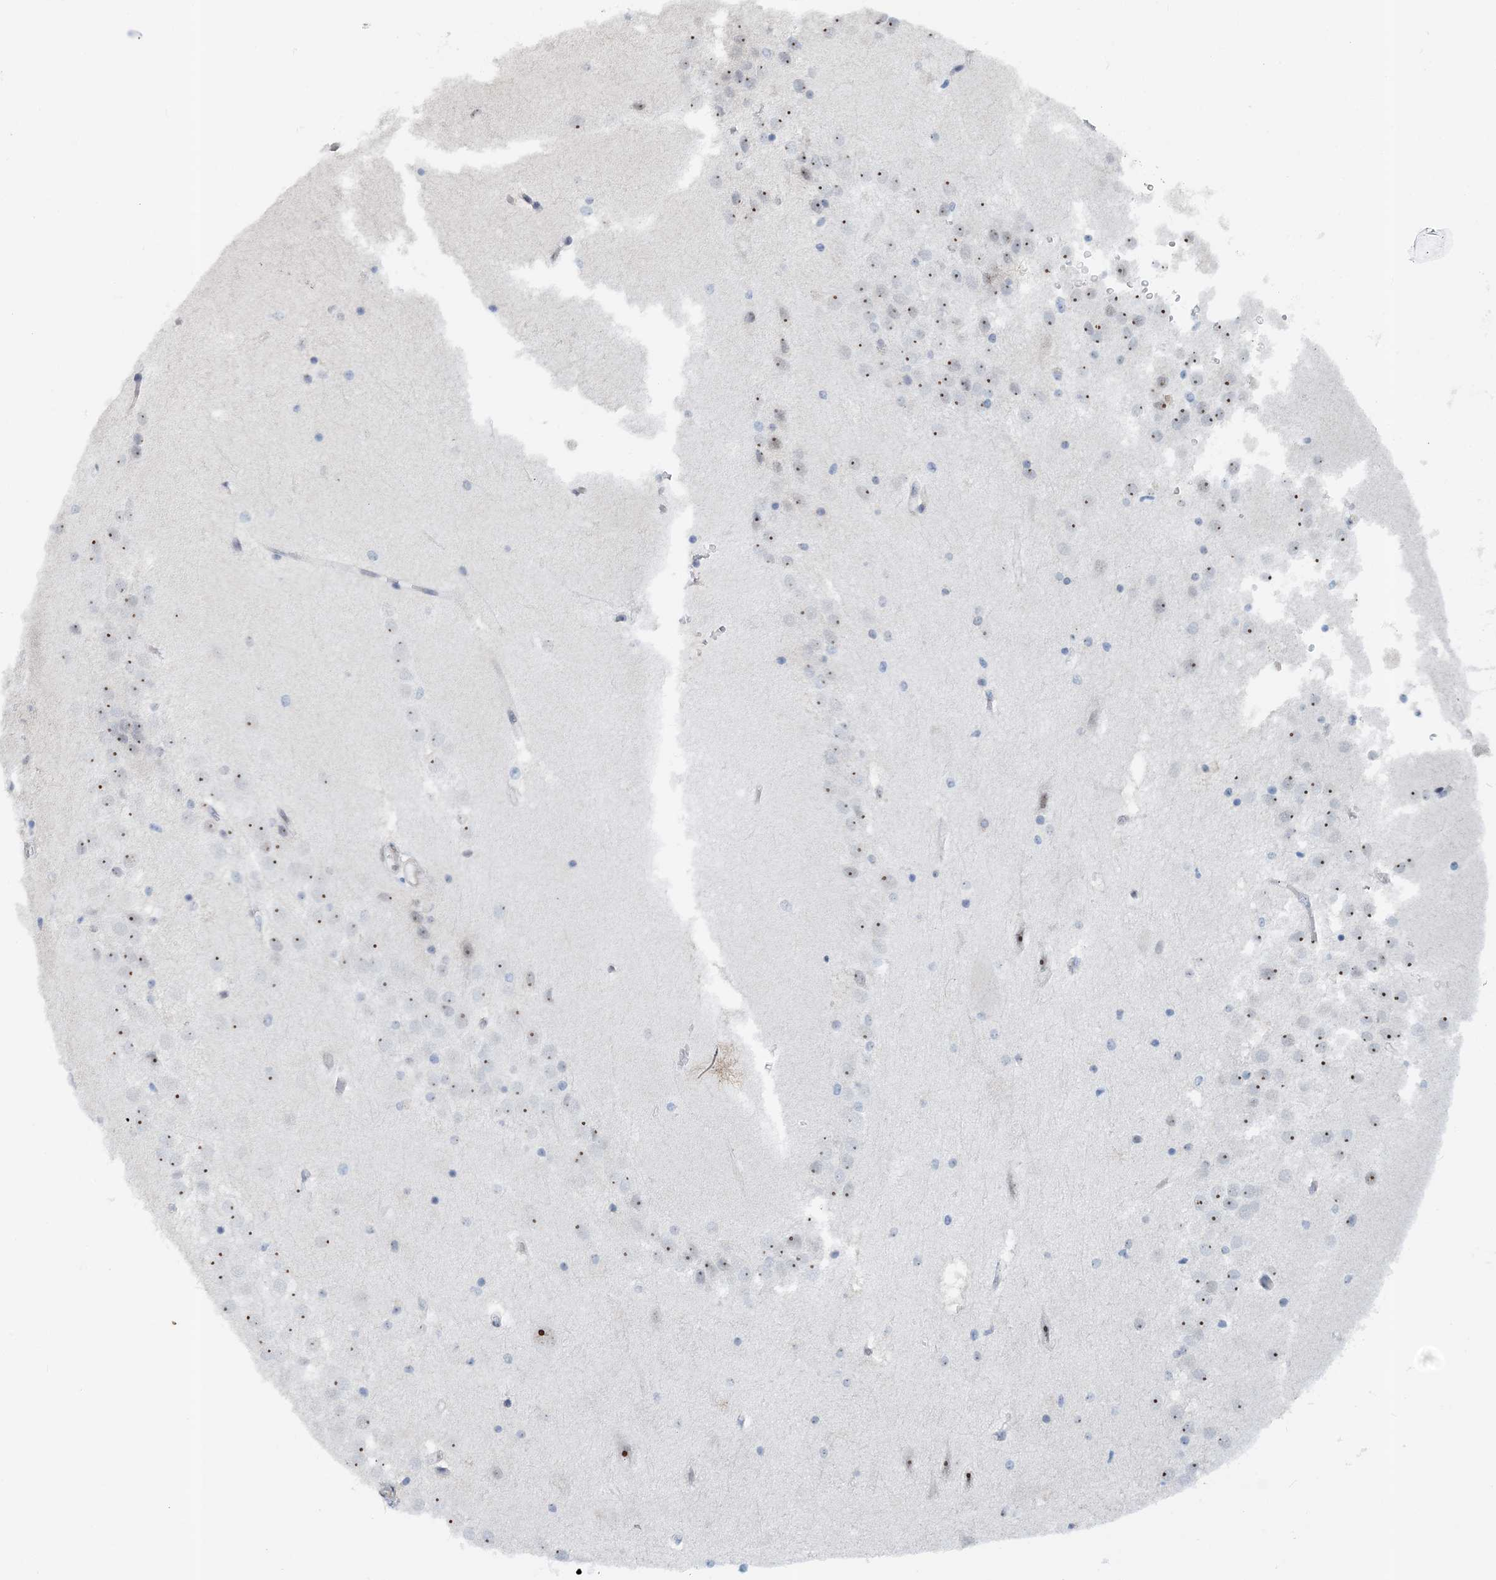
{"staining": {"intensity": "weak", "quantity": "25%-75%", "location": "nuclear"}, "tissue": "hippocampus", "cell_type": "Glial cells", "image_type": "normal", "snomed": [{"axis": "morphology", "description": "Normal tissue, NOS"}, {"axis": "topography", "description": "Hippocampus"}], "caption": "Immunohistochemistry histopathology image of unremarkable hippocampus: human hippocampus stained using immunohistochemistry shows low levels of weak protein expression localized specifically in the nuclear of glial cells, appearing as a nuclear brown color.", "gene": "ASCL4", "patient": {"sex": "female", "age": 52}}